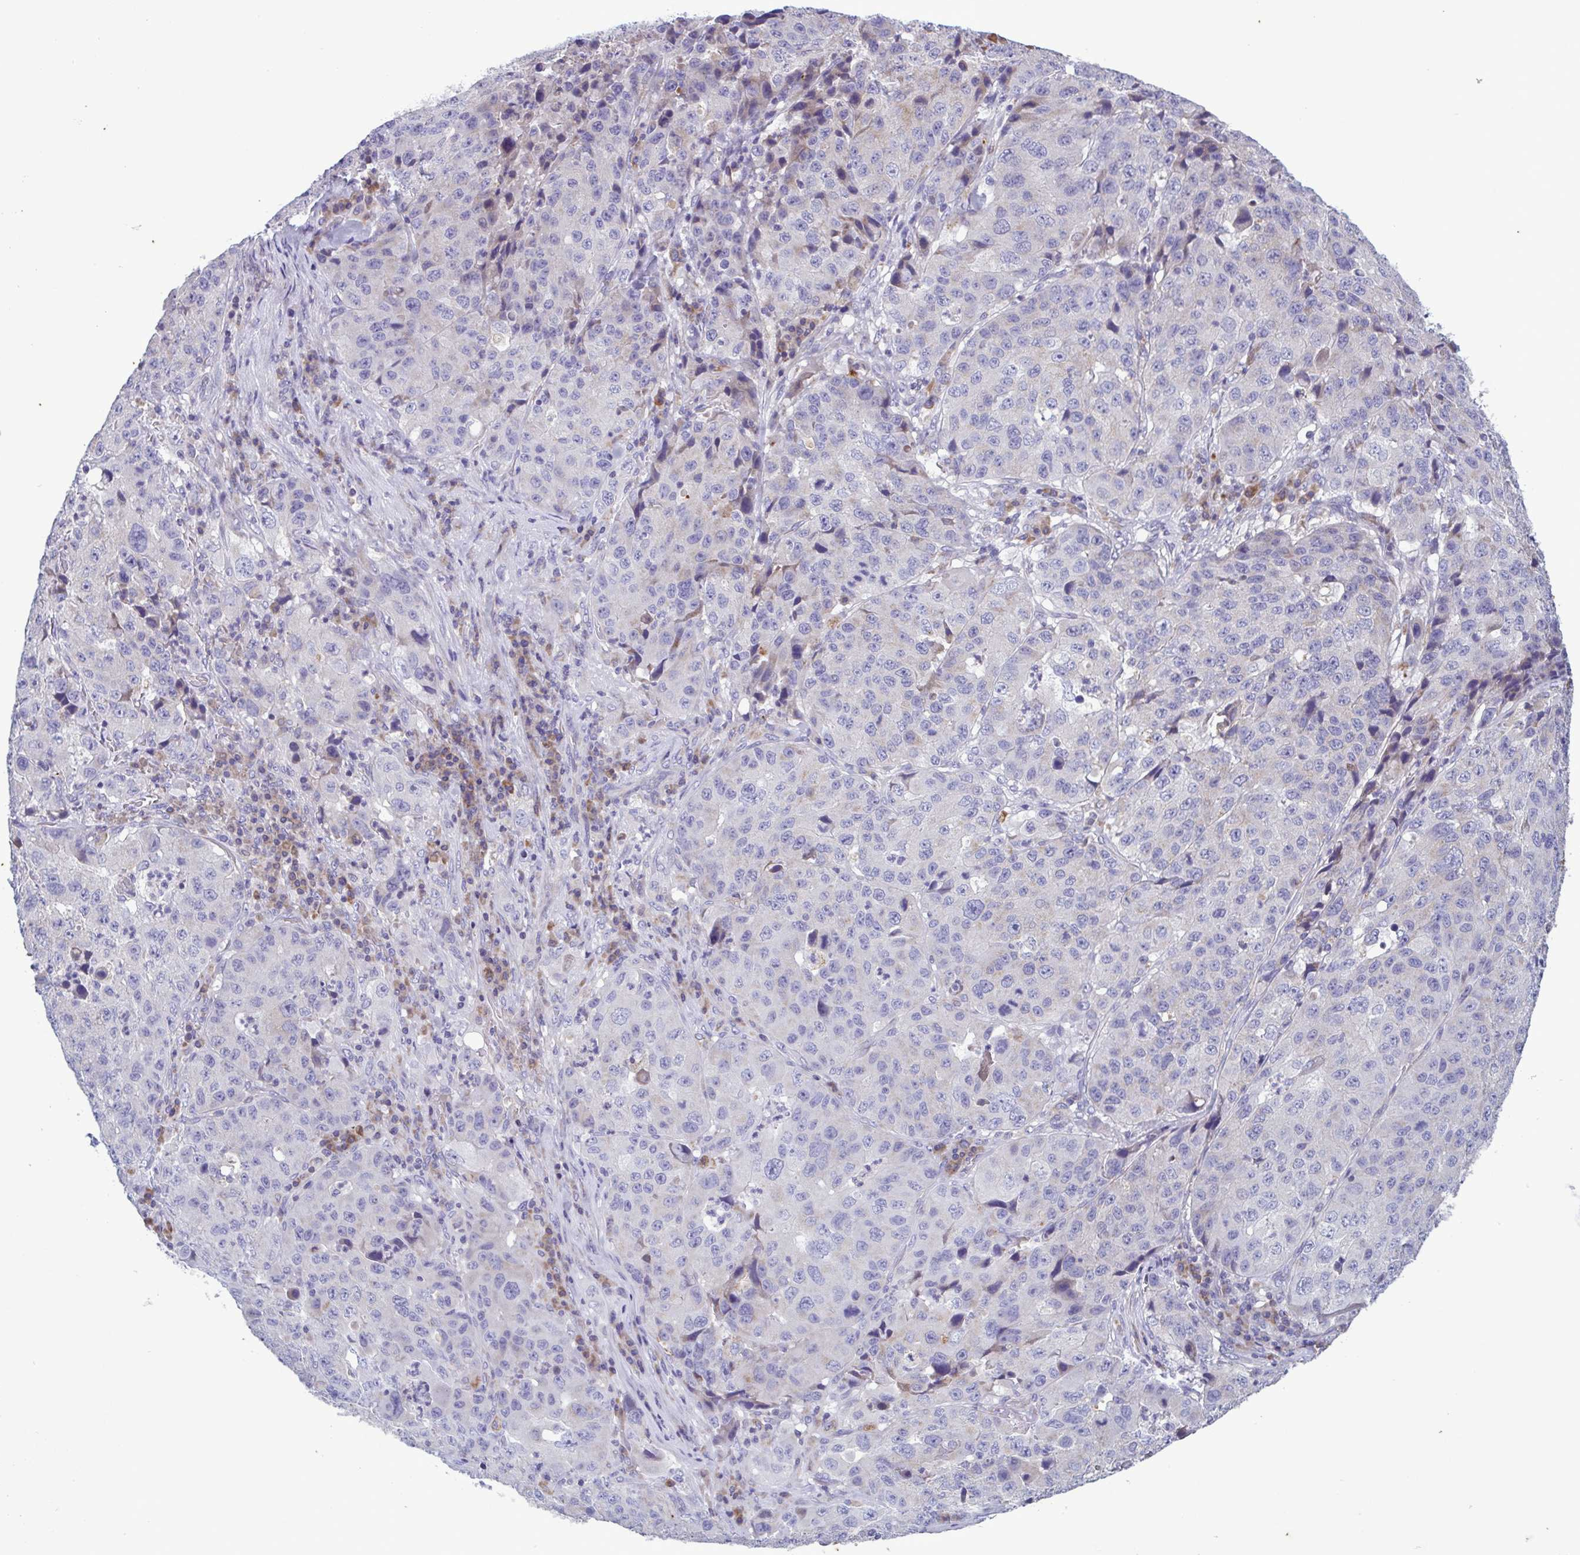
{"staining": {"intensity": "negative", "quantity": "none", "location": "none"}, "tissue": "stomach cancer", "cell_type": "Tumor cells", "image_type": "cancer", "snomed": [{"axis": "morphology", "description": "Adenocarcinoma, NOS"}, {"axis": "topography", "description": "Stomach"}], "caption": "Stomach adenocarcinoma was stained to show a protein in brown. There is no significant staining in tumor cells. (Brightfield microscopy of DAB (3,3'-diaminobenzidine) immunohistochemistry (IHC) at high magnification).", "gene": "F13B", "patient": {"sex": "male", "age": 71}}